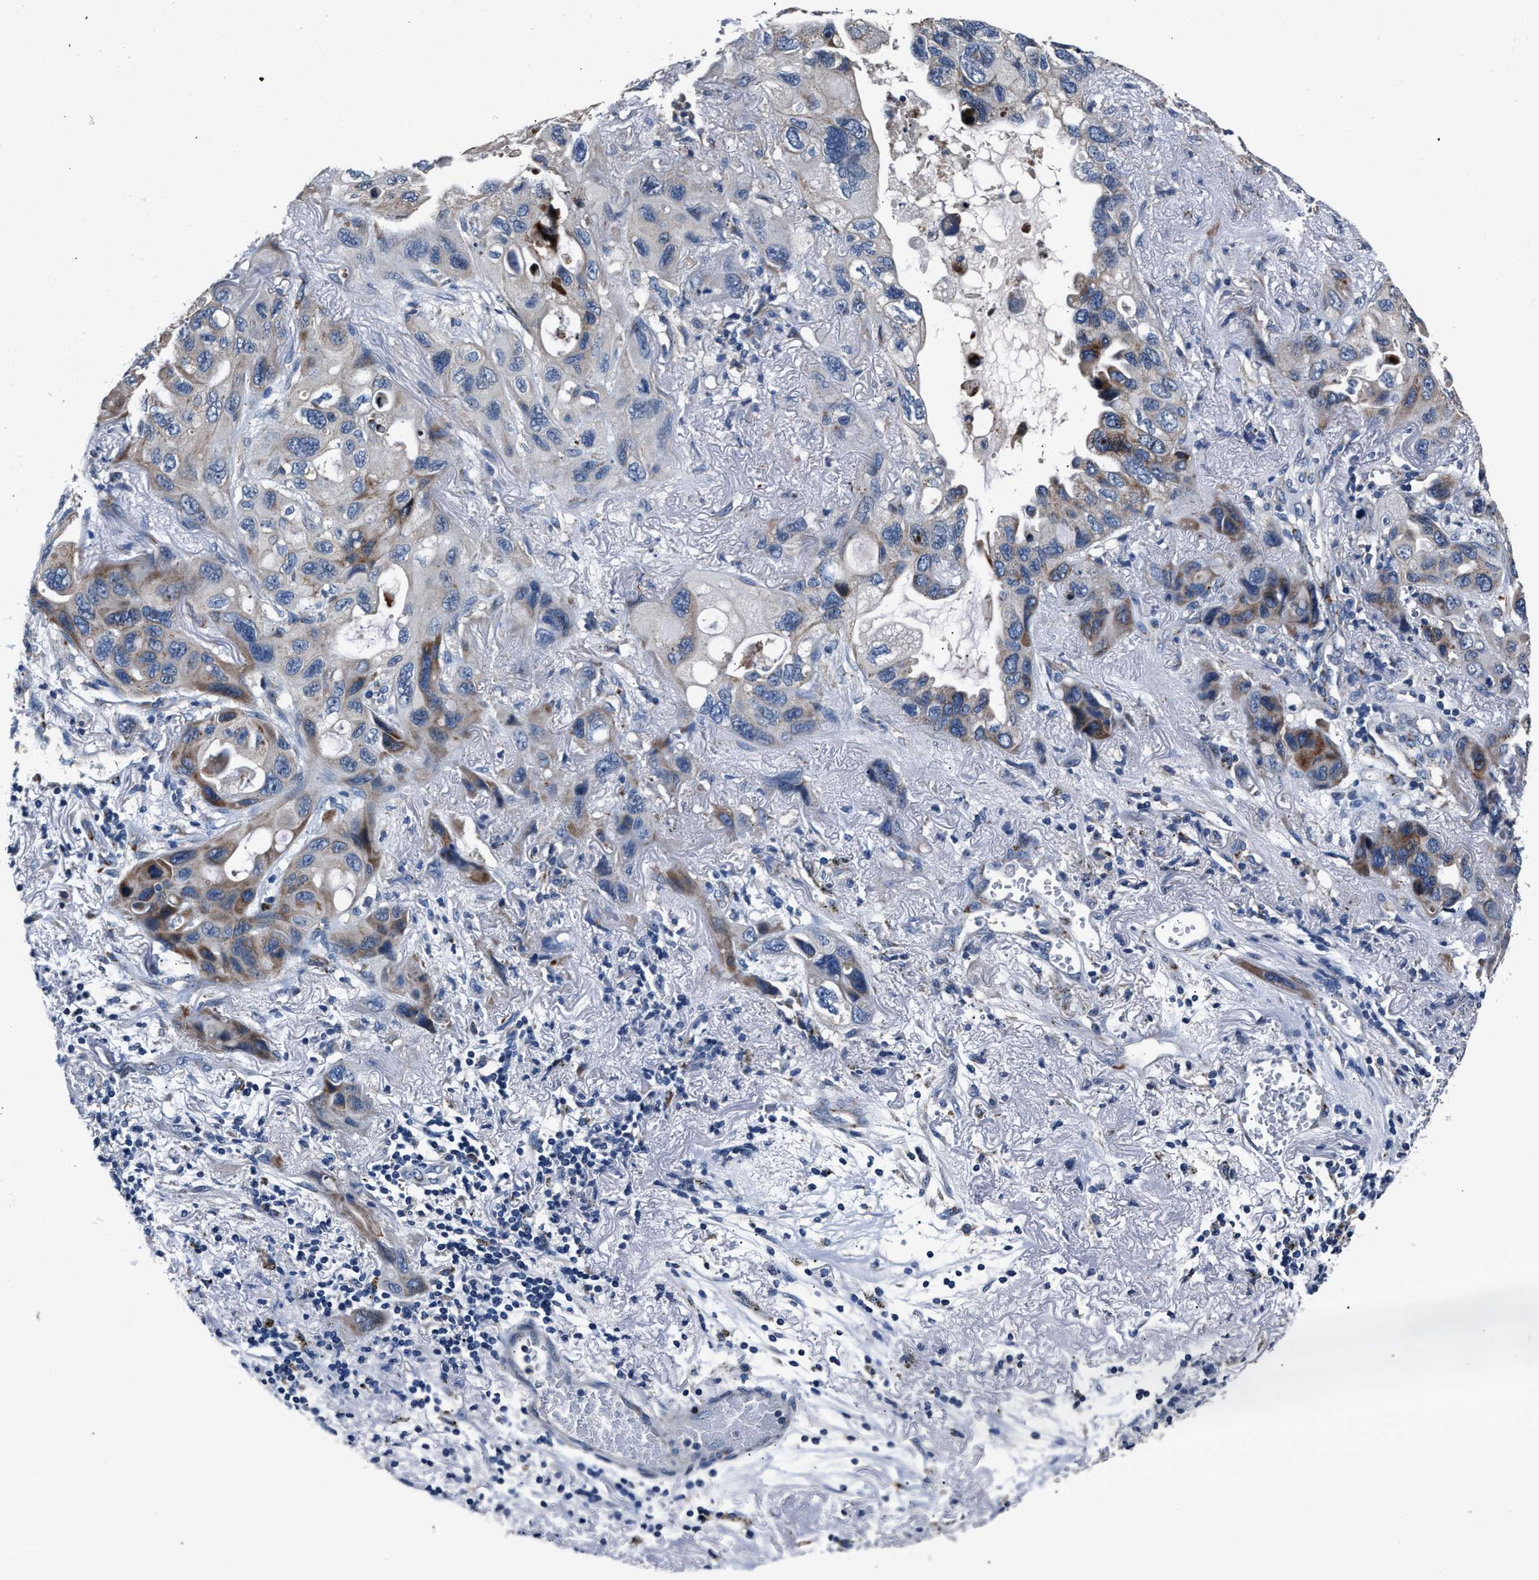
{"staining": {"intensity": "moderate", "quantity": "<25%", "location": "cytoplasmic/membranous"}, "tissue": "lung cancer", "cell_type": "Tumor cells", "image_type": "cancer", "snomed": [{"axis": "morphology", "description": "Squamous cell carcinoma, NOS"}, {"axis": "topography", "description": "Lung"}], "caption": "There is low levels of moderate cytoplasmic/membranous positivity in tumor cells of lung squamous cell carcinoma, as demonstrated by immunohistochemical staining (brown color).", "gene": "DNAJC24", "patient": {"sex": "female", "age": 73}}